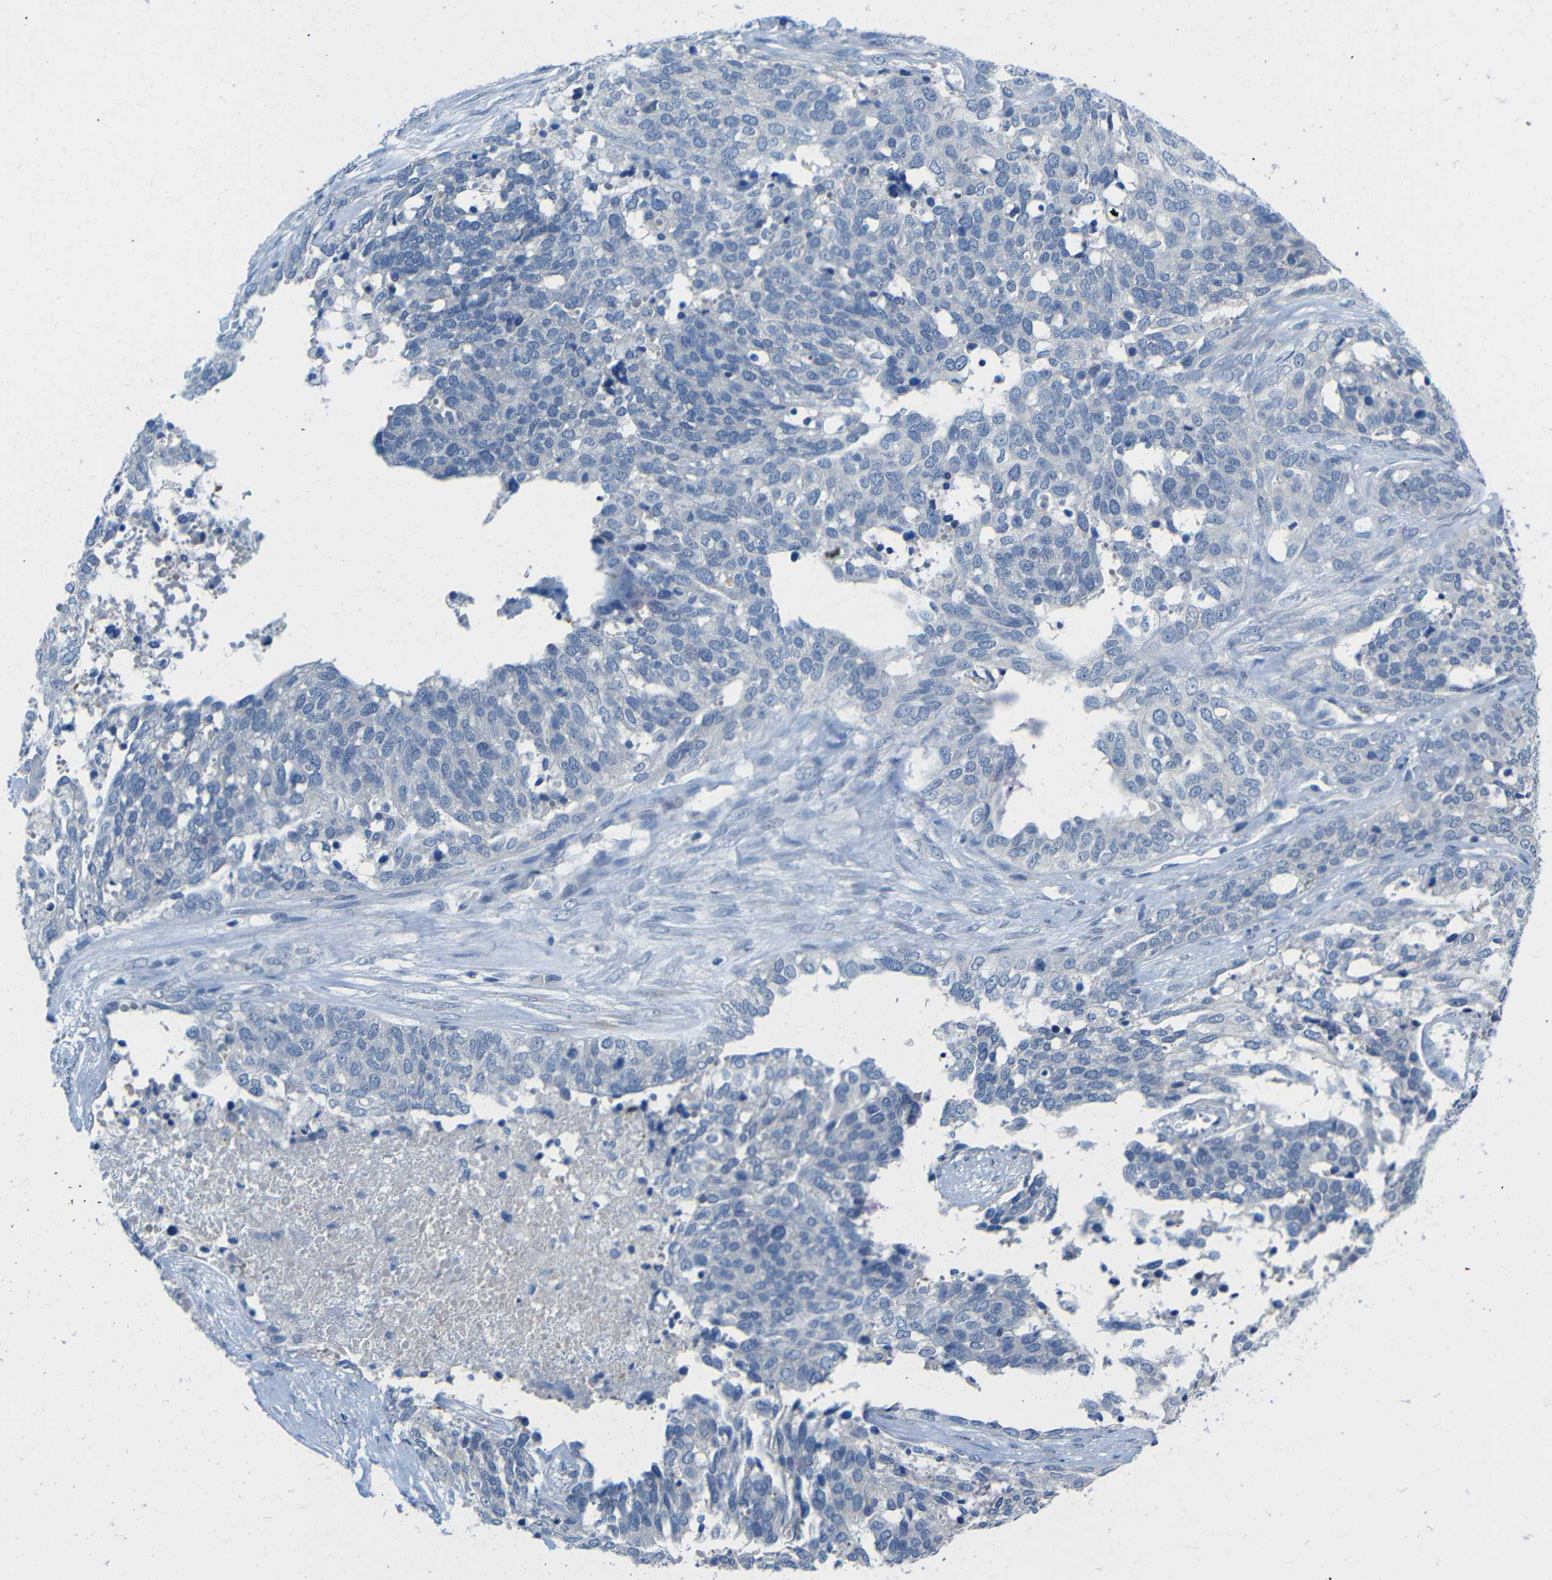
{"staining": {"intensity": "negative", "quantity": "none", "location": "none"}, "tissue": "ovarian cancer", "cell_type": "Tumor cells", "image_type": "cancer", "snomed": [{"axis": "morphology", "description": "Cystadenocarcinoma, serous, NOS"}, {"axis": "topography", "description": "Ovary"}], "caption": "A high-resolution image shows IHC staining of ovarian cancer, which displays no significant staining in tumor cells. Nuclei are stained in blue.", "gene": "NEGR1", "patient": {"sex": "female", "age": 44}}